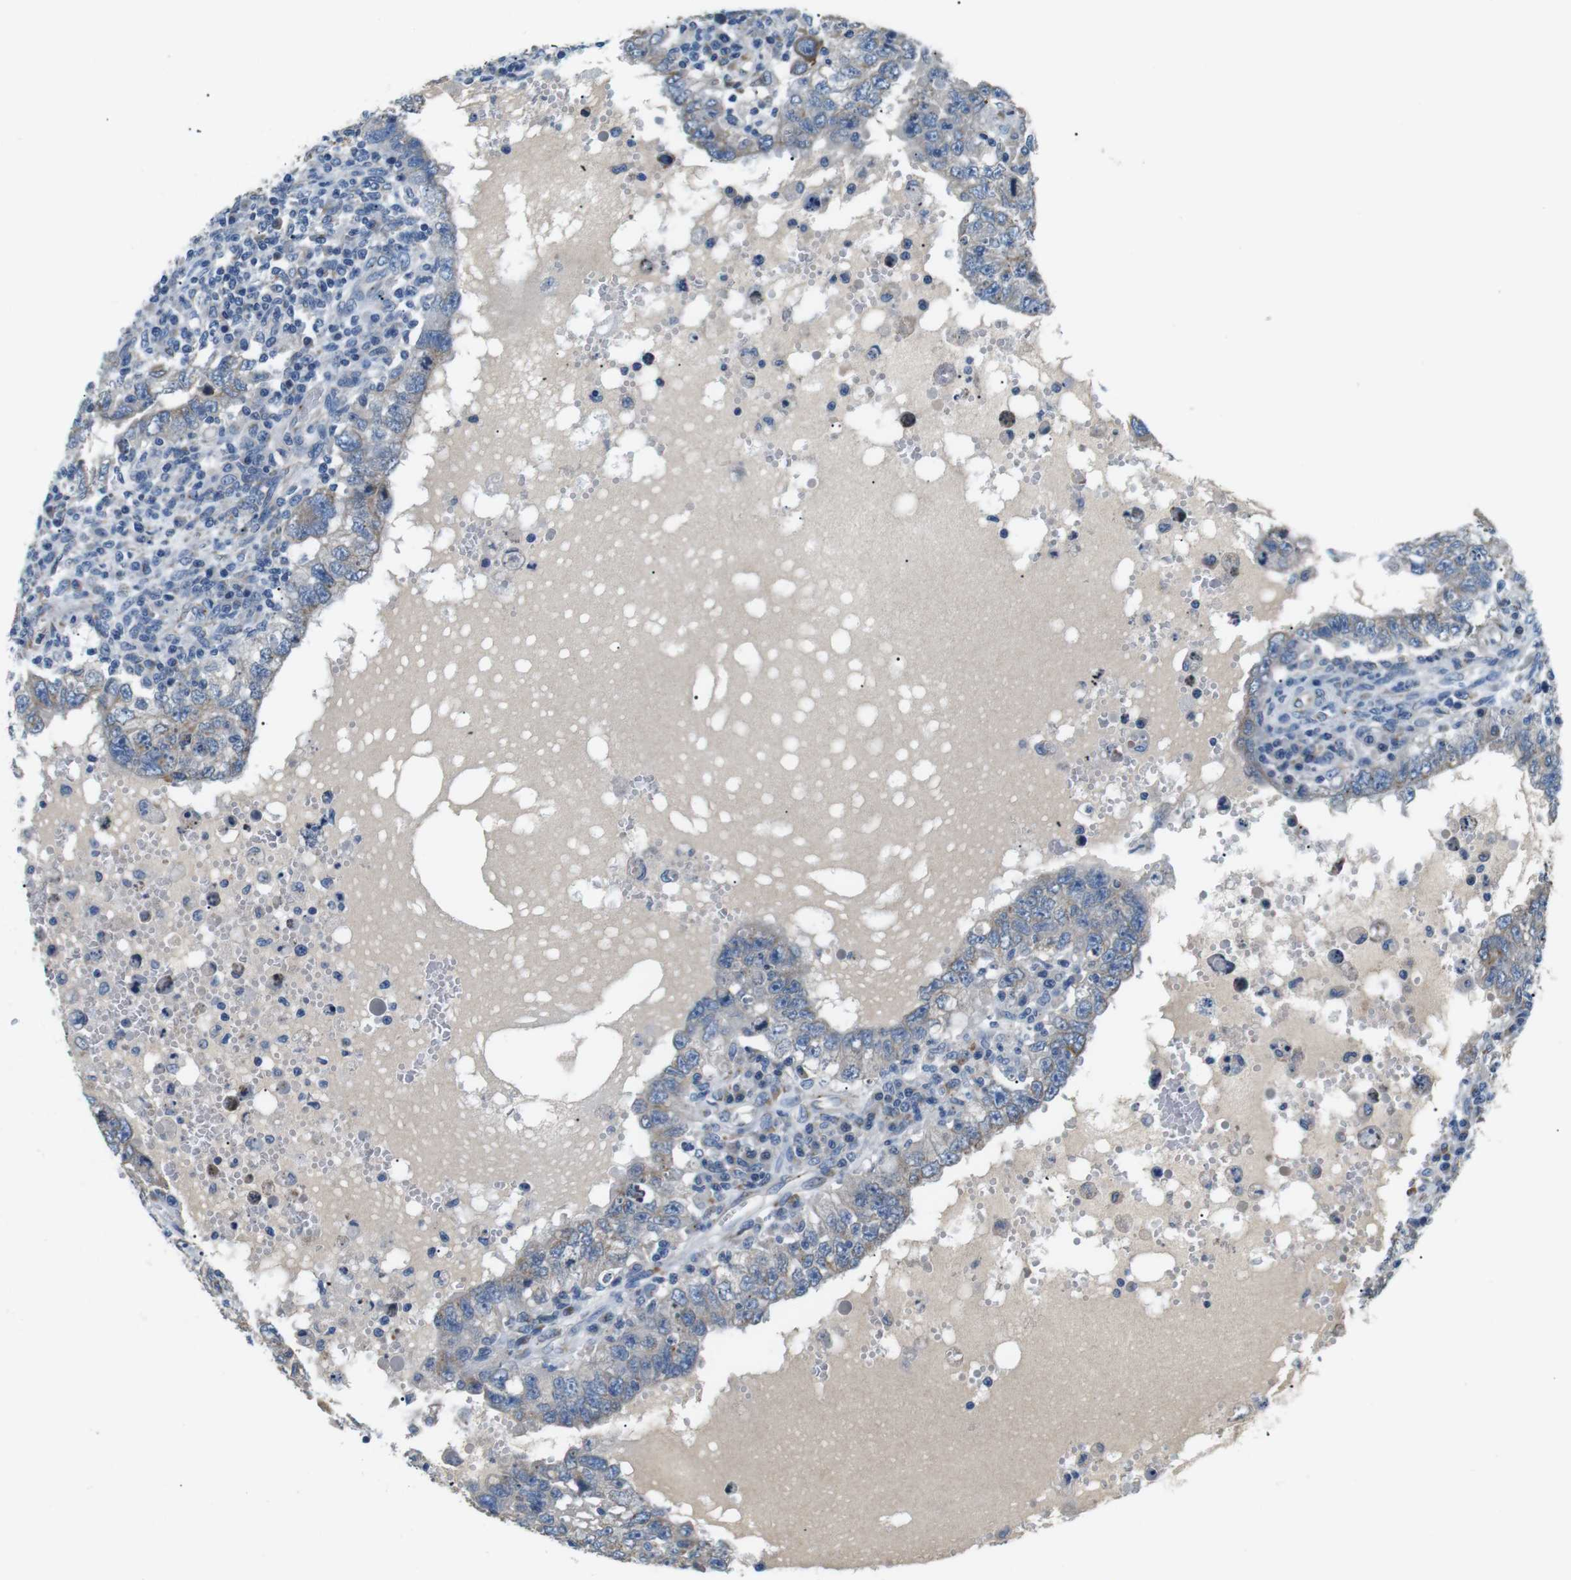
{"staining": {"intensity": "weak", "quantity": "<25%", "location": "cytoplasmic/membranous"}, "tissue": "testis cancer", "cell_type": "Tumor cells", "image_type": "cancer", "snomed": [{"axis": "morphology", "description": "Carcinoma, Embryonal, NOS"}, {"axis": "topography", "description": "Testis"}], "caption": "DAB immunohistochemical staining of testis embryonal carcinoma demonstrates no significant staining in tumor cells. (DAB IHC, high magnification).", "gene": "UNC5CL", "patient": {"sex": "male", "age": 26}}